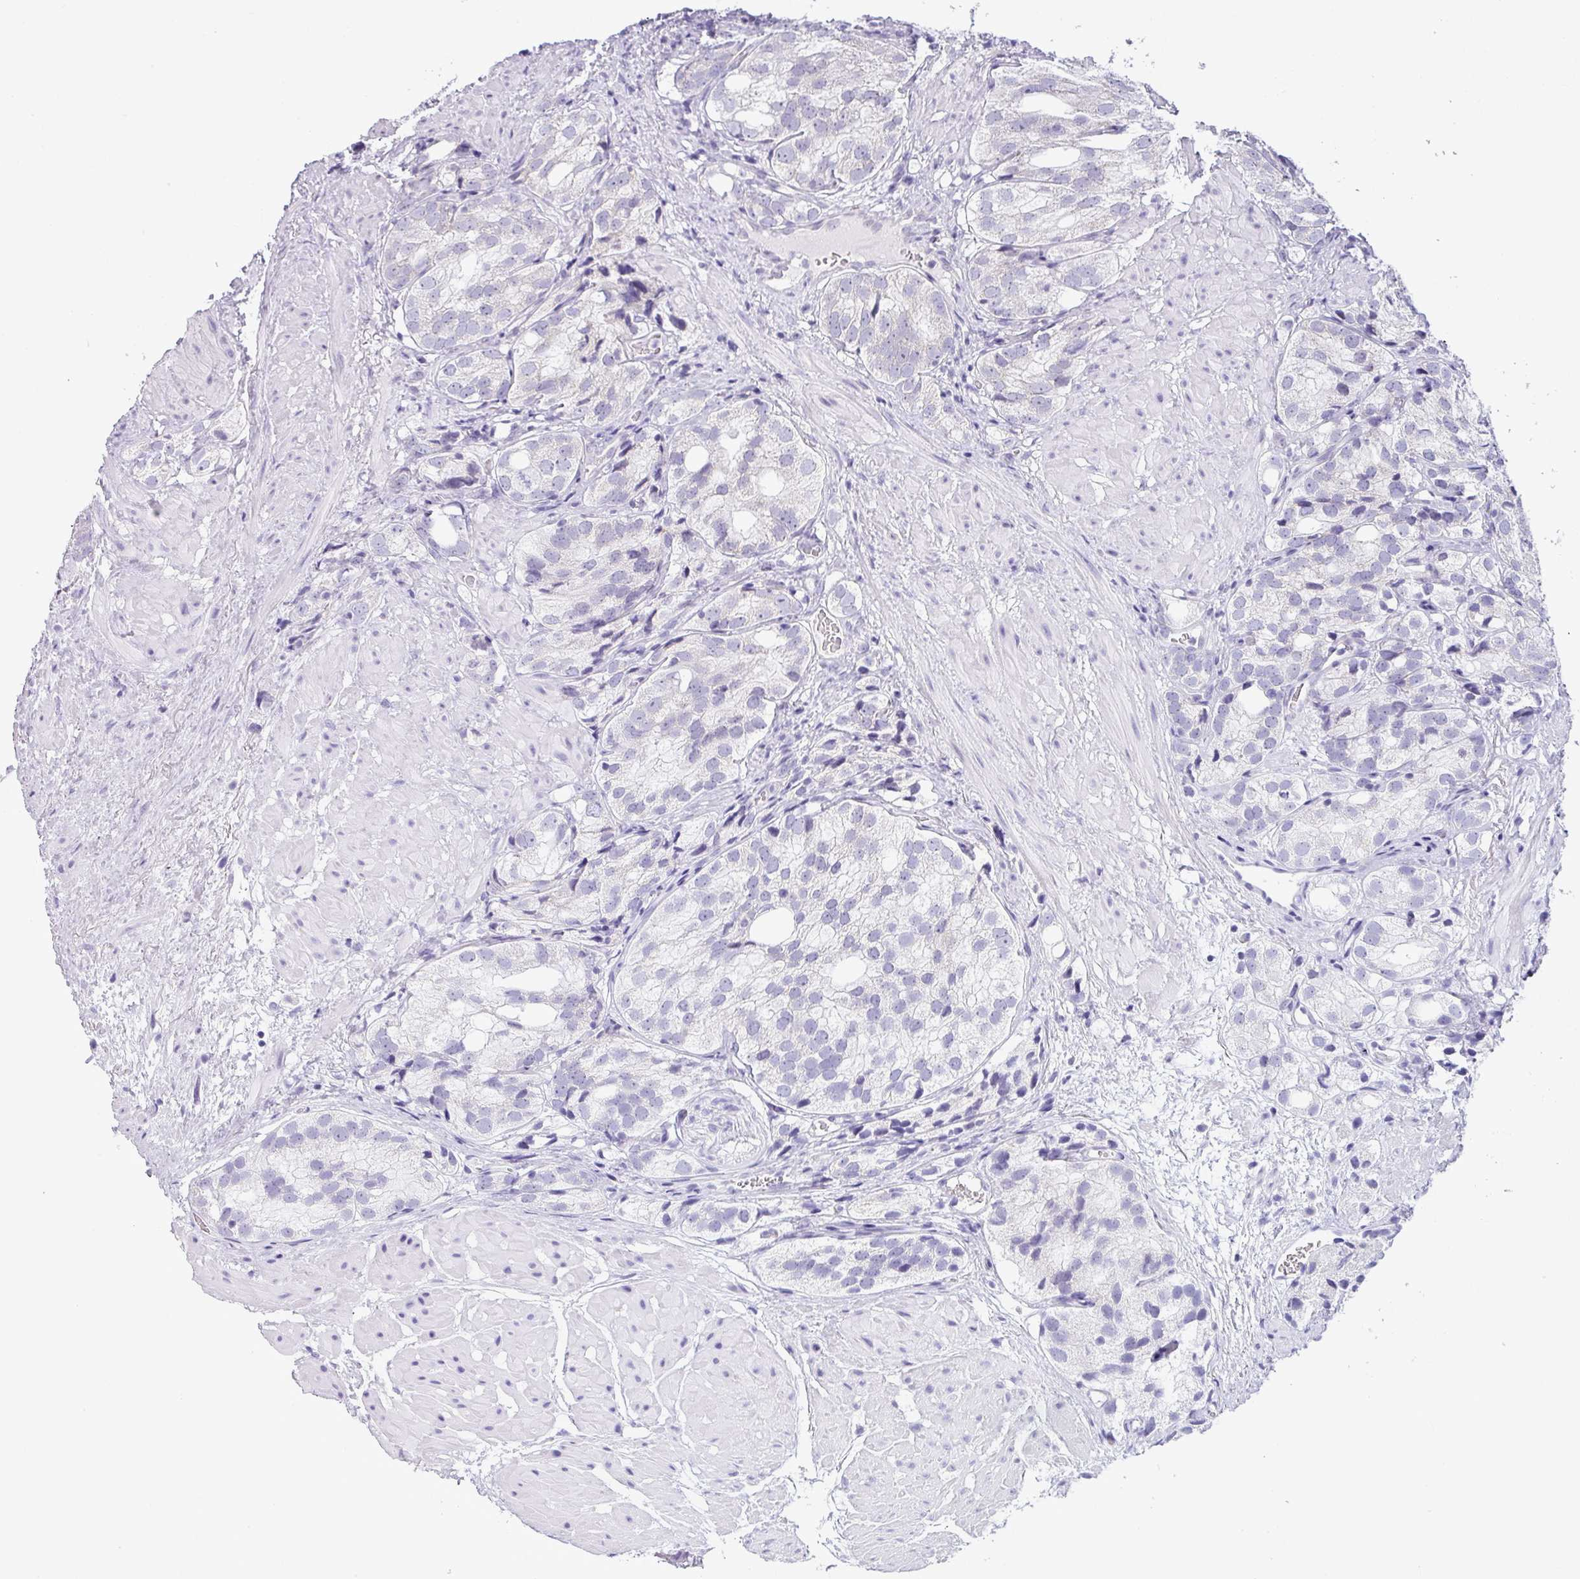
{"staining": {"intensity": "negative", "quantity": "none", "location": "none"}, "tissue": "prostate cancer", "cell_type": "Tumor cells", "image_type": "cancer", "snomed": [{"axis": "morphology", "description": "Adenocarcinoma, High grade"}, {"axis": "topography", "description": "Prostate"}], "caption": "This is an immunohistochemistry (IHC) image of human prostate adenocarcinoma (high-grade). There is no expression in tumor cells.", "gene": "STAT5A", "patient": {"sex": "male", "age": 82}}